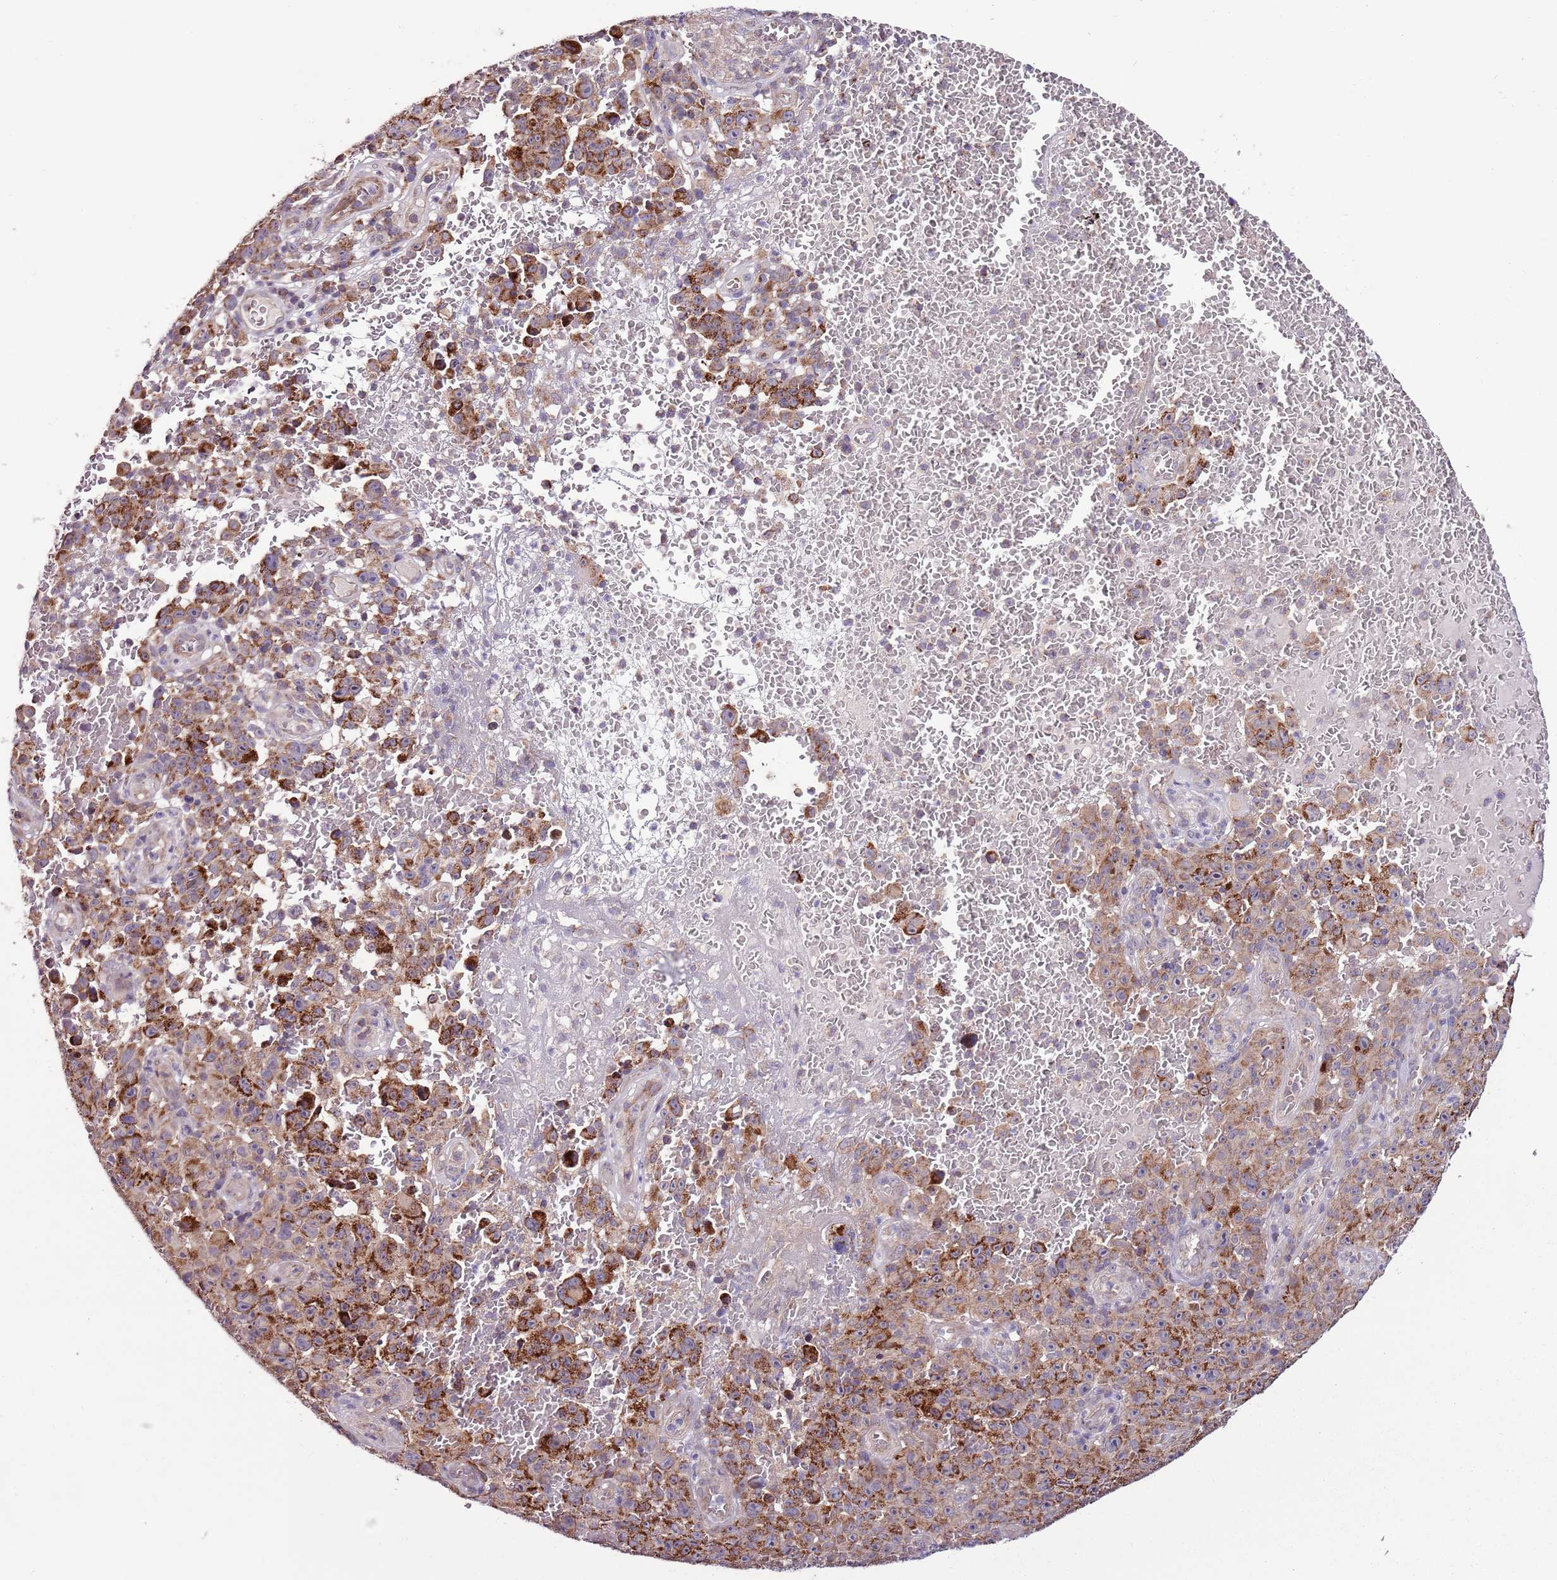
{"staining": {"intensity": "strong", "quantity": "25%-75%", "location": "cytoplasmic/membranous"}, "tissue": "melanoma", "cell_type": "Tumor cells", "image_type": "cancer", "snomed": [{"axis": "morphology", "description": "Malignant melanoma, NOS"}, {"axis": "topography", "description": "Skin"}], "caption": "Immunohistochemistry (IHC) (DAB) staining of melanoma shows strong cytoplasmic/membranous protein staining in about 25%-75% of tumor cells.", "gene": "SMG1", "patient": {"sex": "female", "age": 82}}